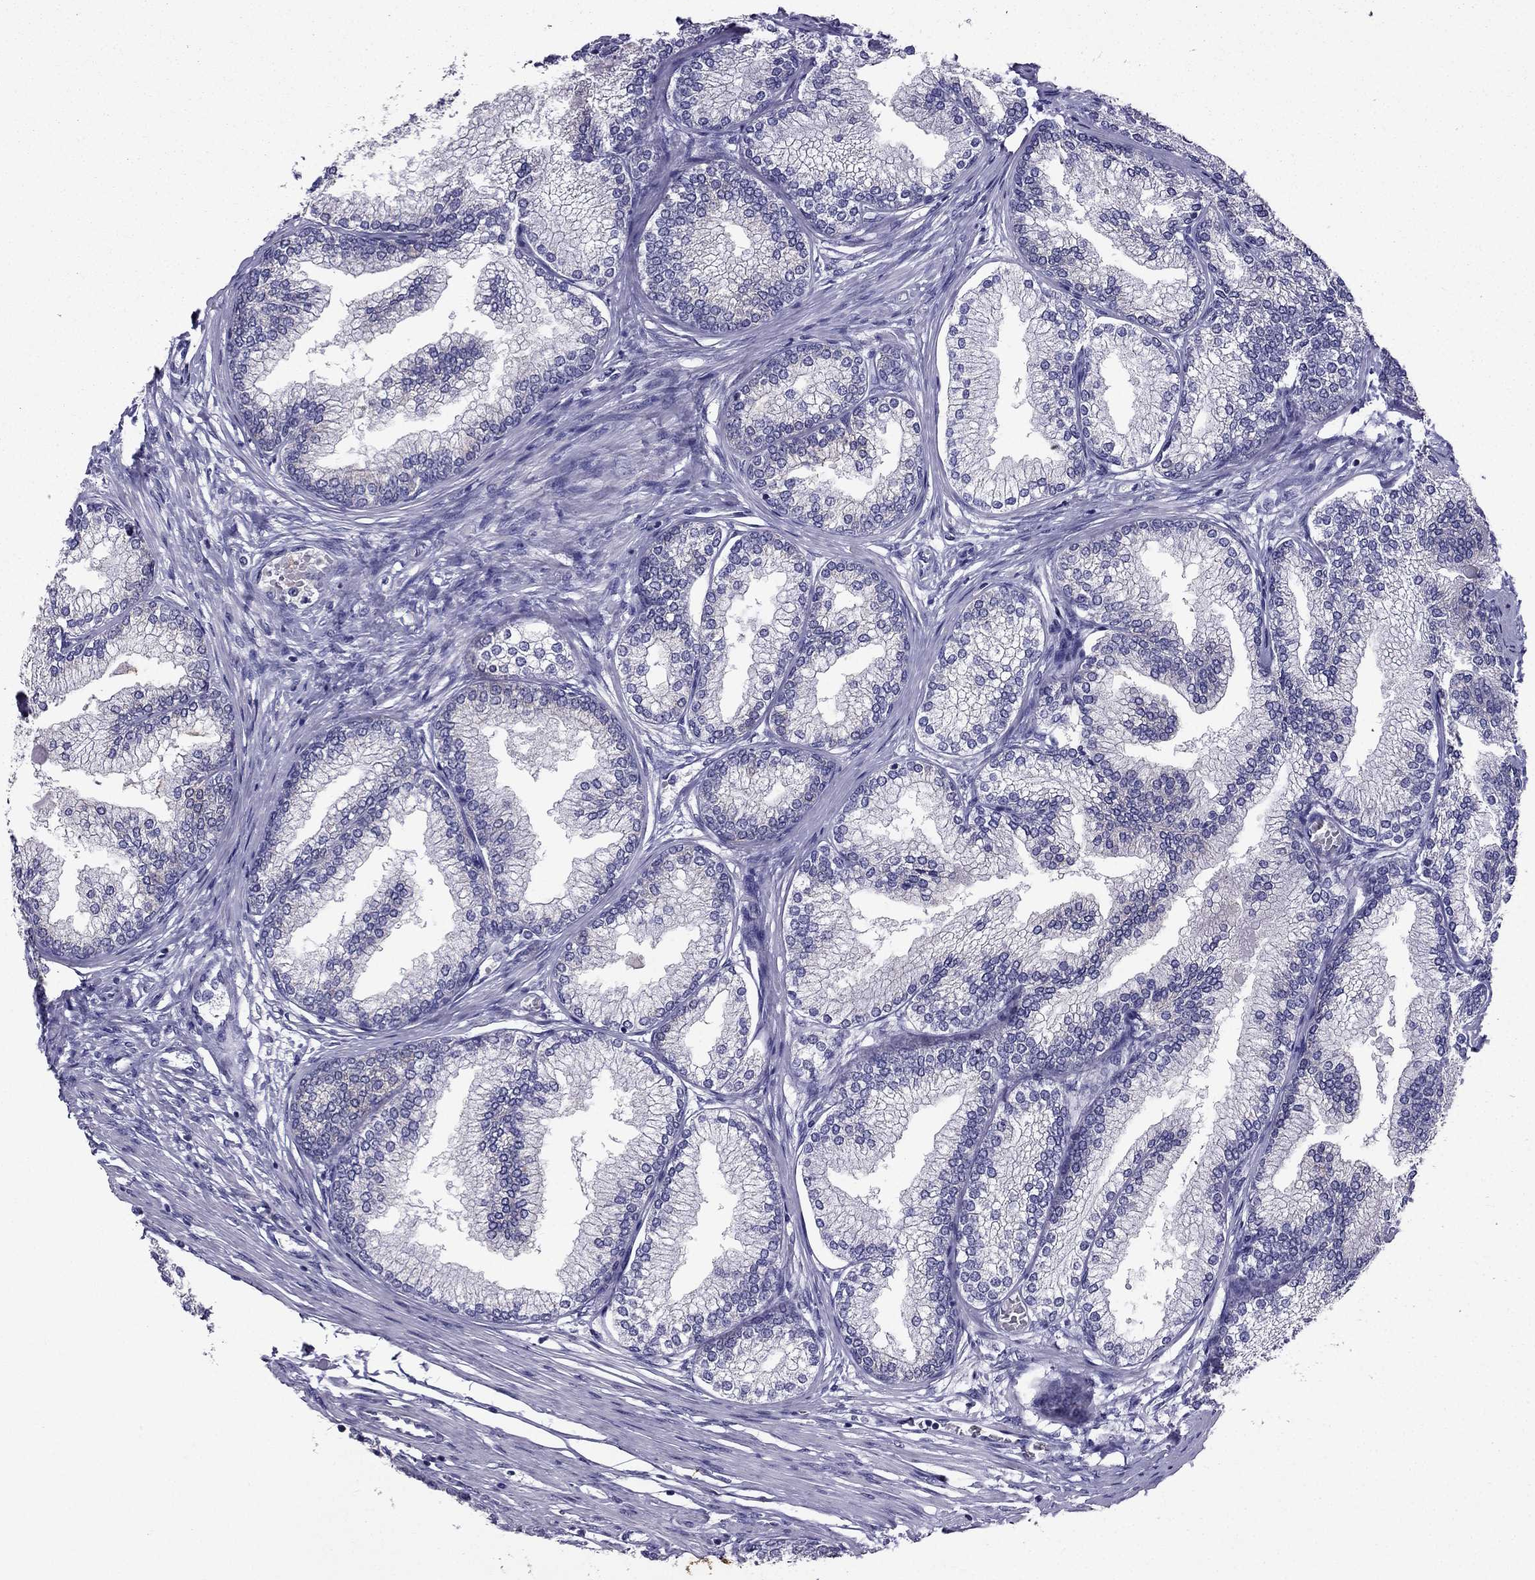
{"staining": {"intensity": "negative", "quantity": "none", "location": "none"}, "tissue": "prostate", "cell_type": "Glandular cells", "image_type": "normal", "snomed": [{"axis": "morphology", "description": "Normal tissue, NOS"}, {"axis": "topography", "description": "Prostate"}], "caption": "Glandular cells are negative for protein expression in unremarkable human prostate. (DAB immunohistochemistry (IHC) visualized using brightfield microscopy, high magnification).", "gene": "AAK1", "patient": {"sex": "male", "age": 72}}